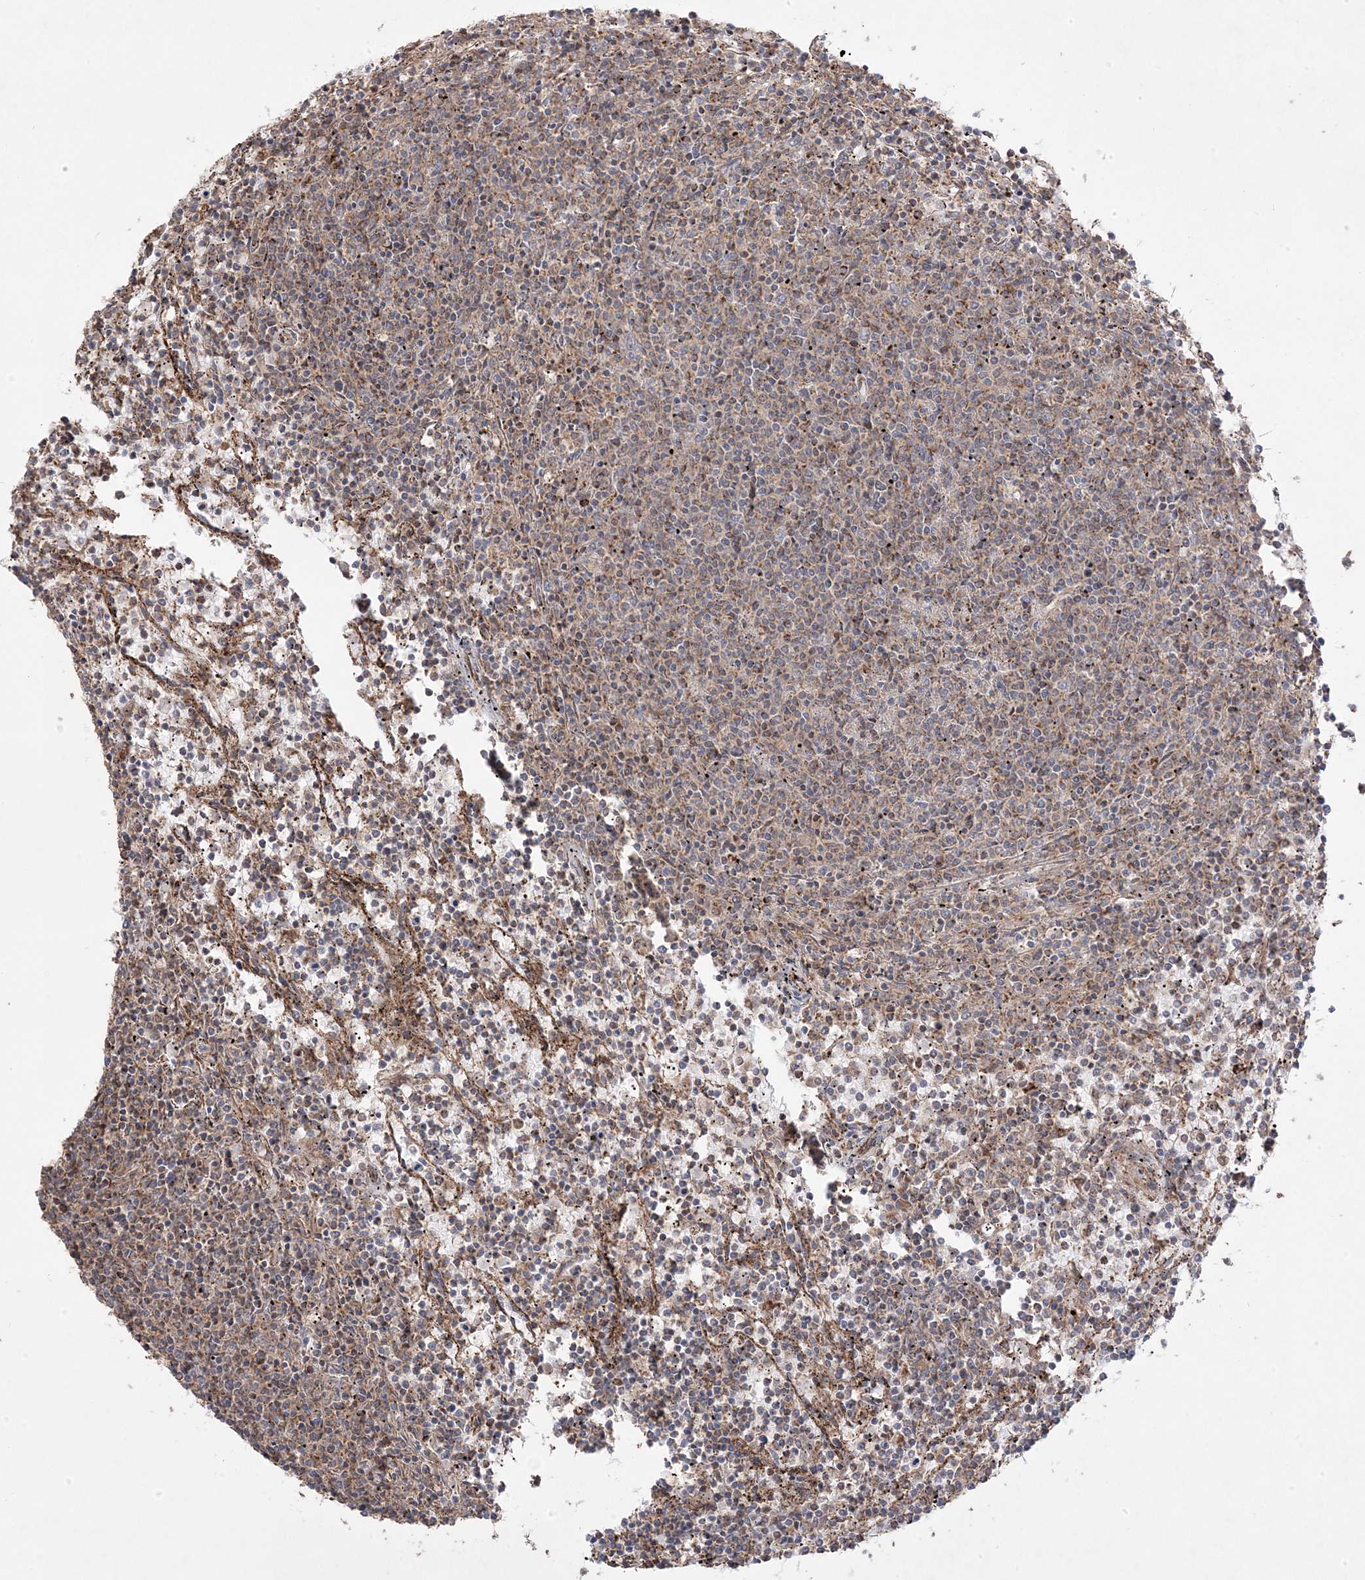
{"staining": {"intensity": "weak", "quantity": "25%-75%", "location": "cytoplasmic/membranous"}, "tissue": "lymphoma", "cell_type": "Tumor cells", "image_type": "cancer", "snomed": [{"axis": "morphology", "description": "Malignant lymphoma, non-Hodgkin's type, Low grade"}, {"axis": "topography", "description": "Spleen"}], "caption": "This image displays malignant lymphoma, non-Hodgkin's type (low-grade) stained with immunohistochemistry to label a protein in brown. The cytoplasmic/membranous of tumor cells show weak positivity for the protein. Nuclei are counter-stained blue.", "gene": "CLUAP1", "patient": {"sex": "female", "age": 50}}